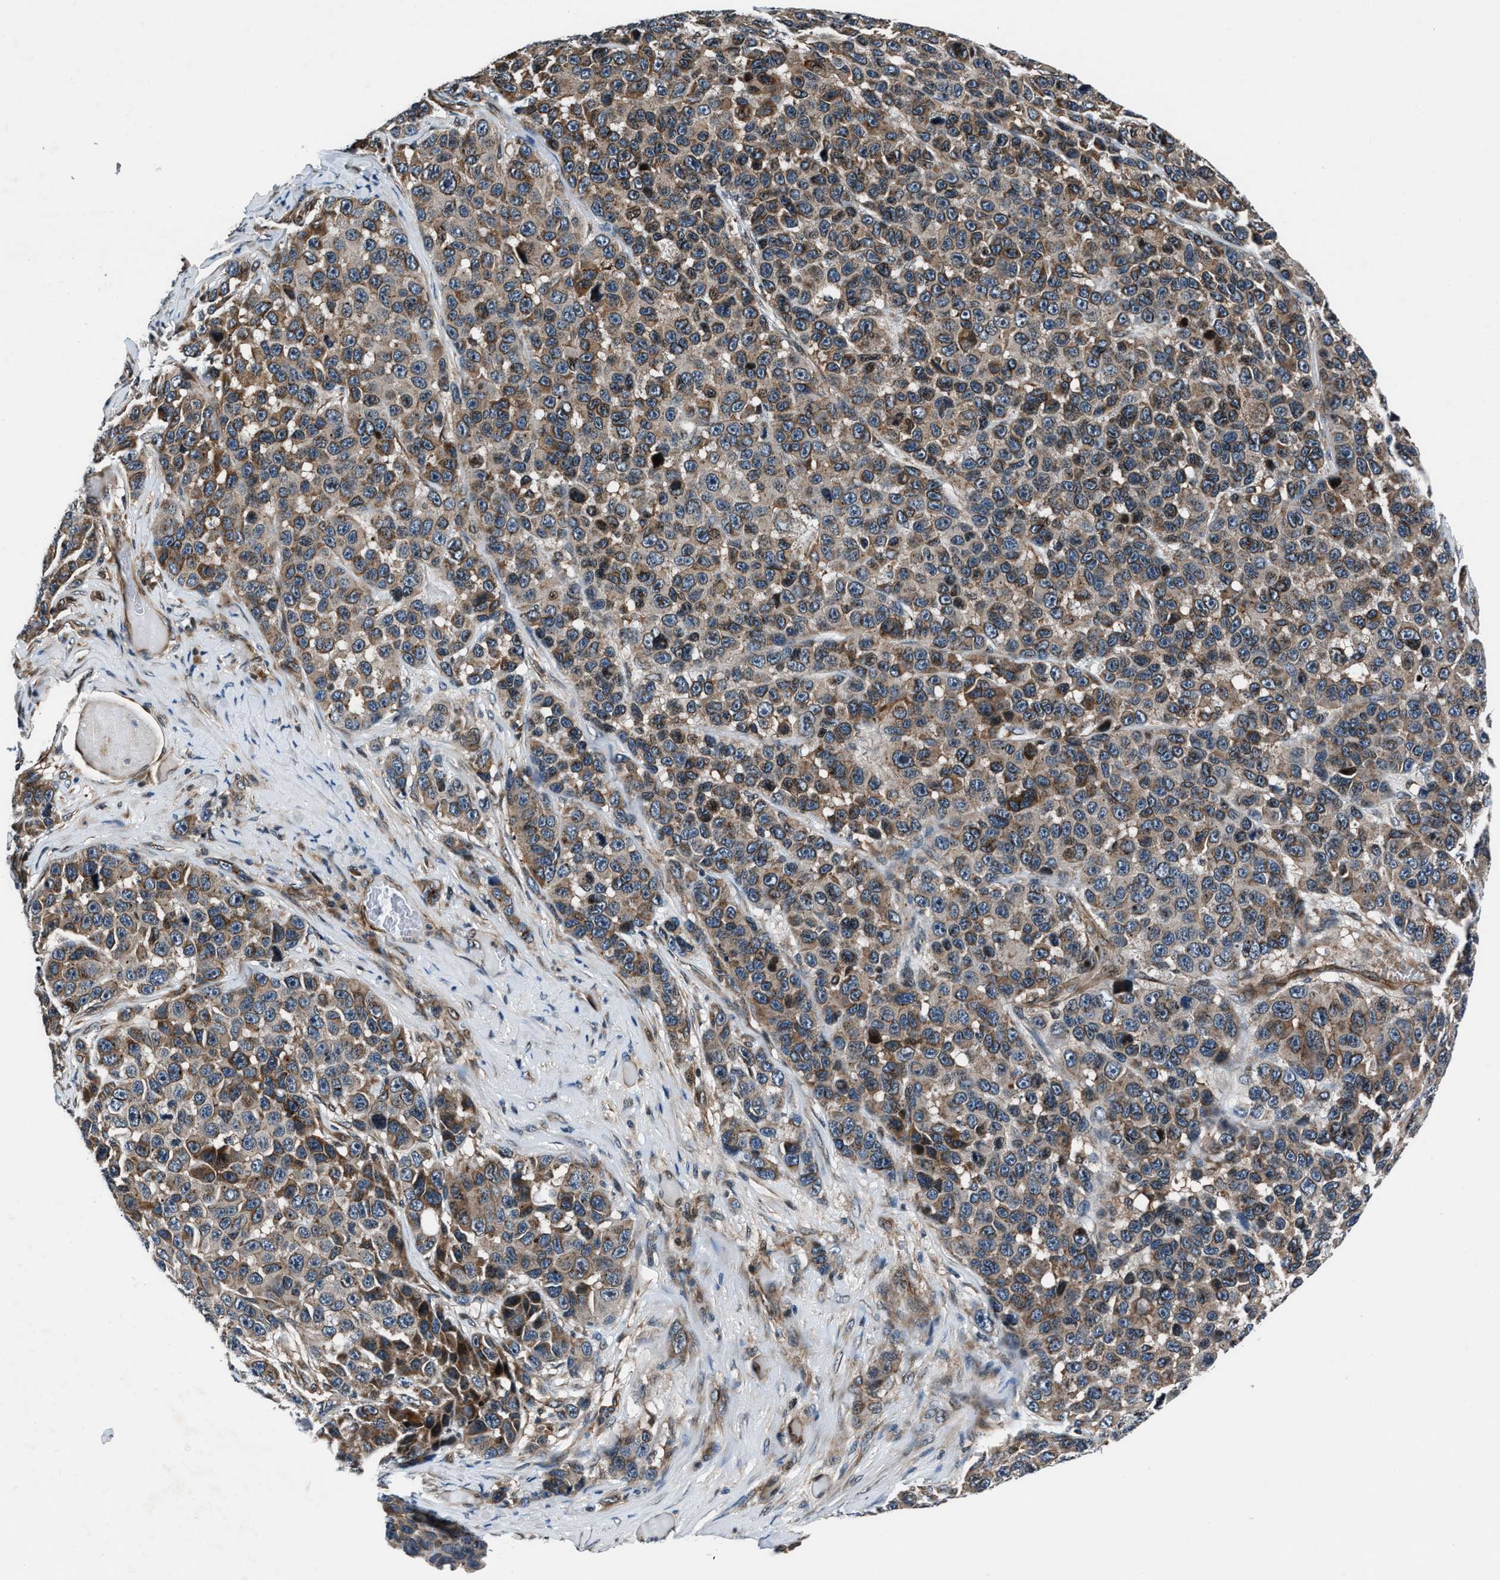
{"staining": {"intensity": "moderate", "quantity": "25%-75%", "location": "cytoplasmic/membranous"}, "tissue": "melanoma", "cell_type": "Tumor cells", "image_type": "cancer", "snomed": [{"axis": "morphology", "description": "Malignant melanoma, NOS"}, {"axis": "topography", "description": "Skin"}], "caption": "This is an image of IHC staining of malignant melanoma, which shows moderate positivity in the cytoplasmic/membranous of tumor cells.", "gene": "DYNC2I1", "patient": {"sex": "male", "age": 53}}